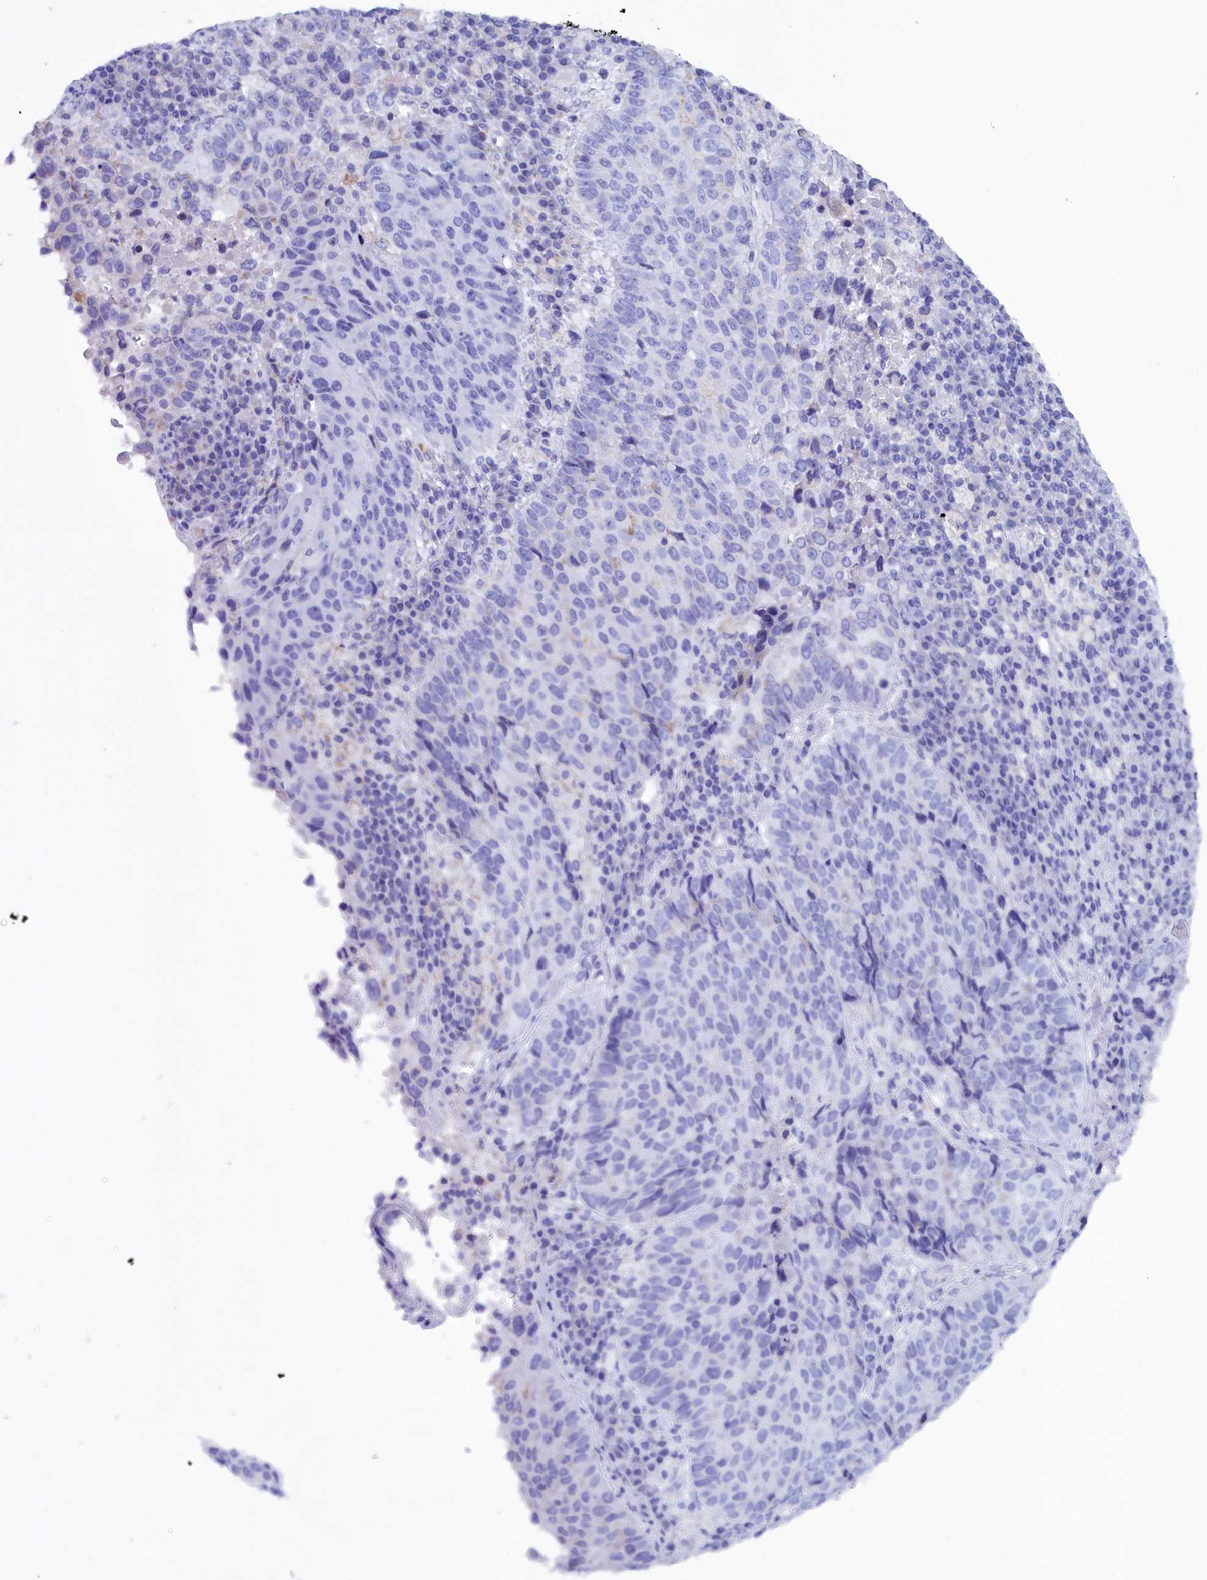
{"staining": {"intensity": "negative", "quantity": "none", "location": "none"}, "tissue": "lung cancer", "cell_type": "Tumor cells", "image_type": "cancer", "snomed": [{"axis": "morphology", "description": "Squamous cell carcinoma, NOS"}, {"axis": "topography", "description": "Lung"}], "caption": "There is no significant positivity in tumor cells of lung squamous cell carcinoma.", "gene": "PRDM12", "patient": {"sex": "male", "age": 73}}